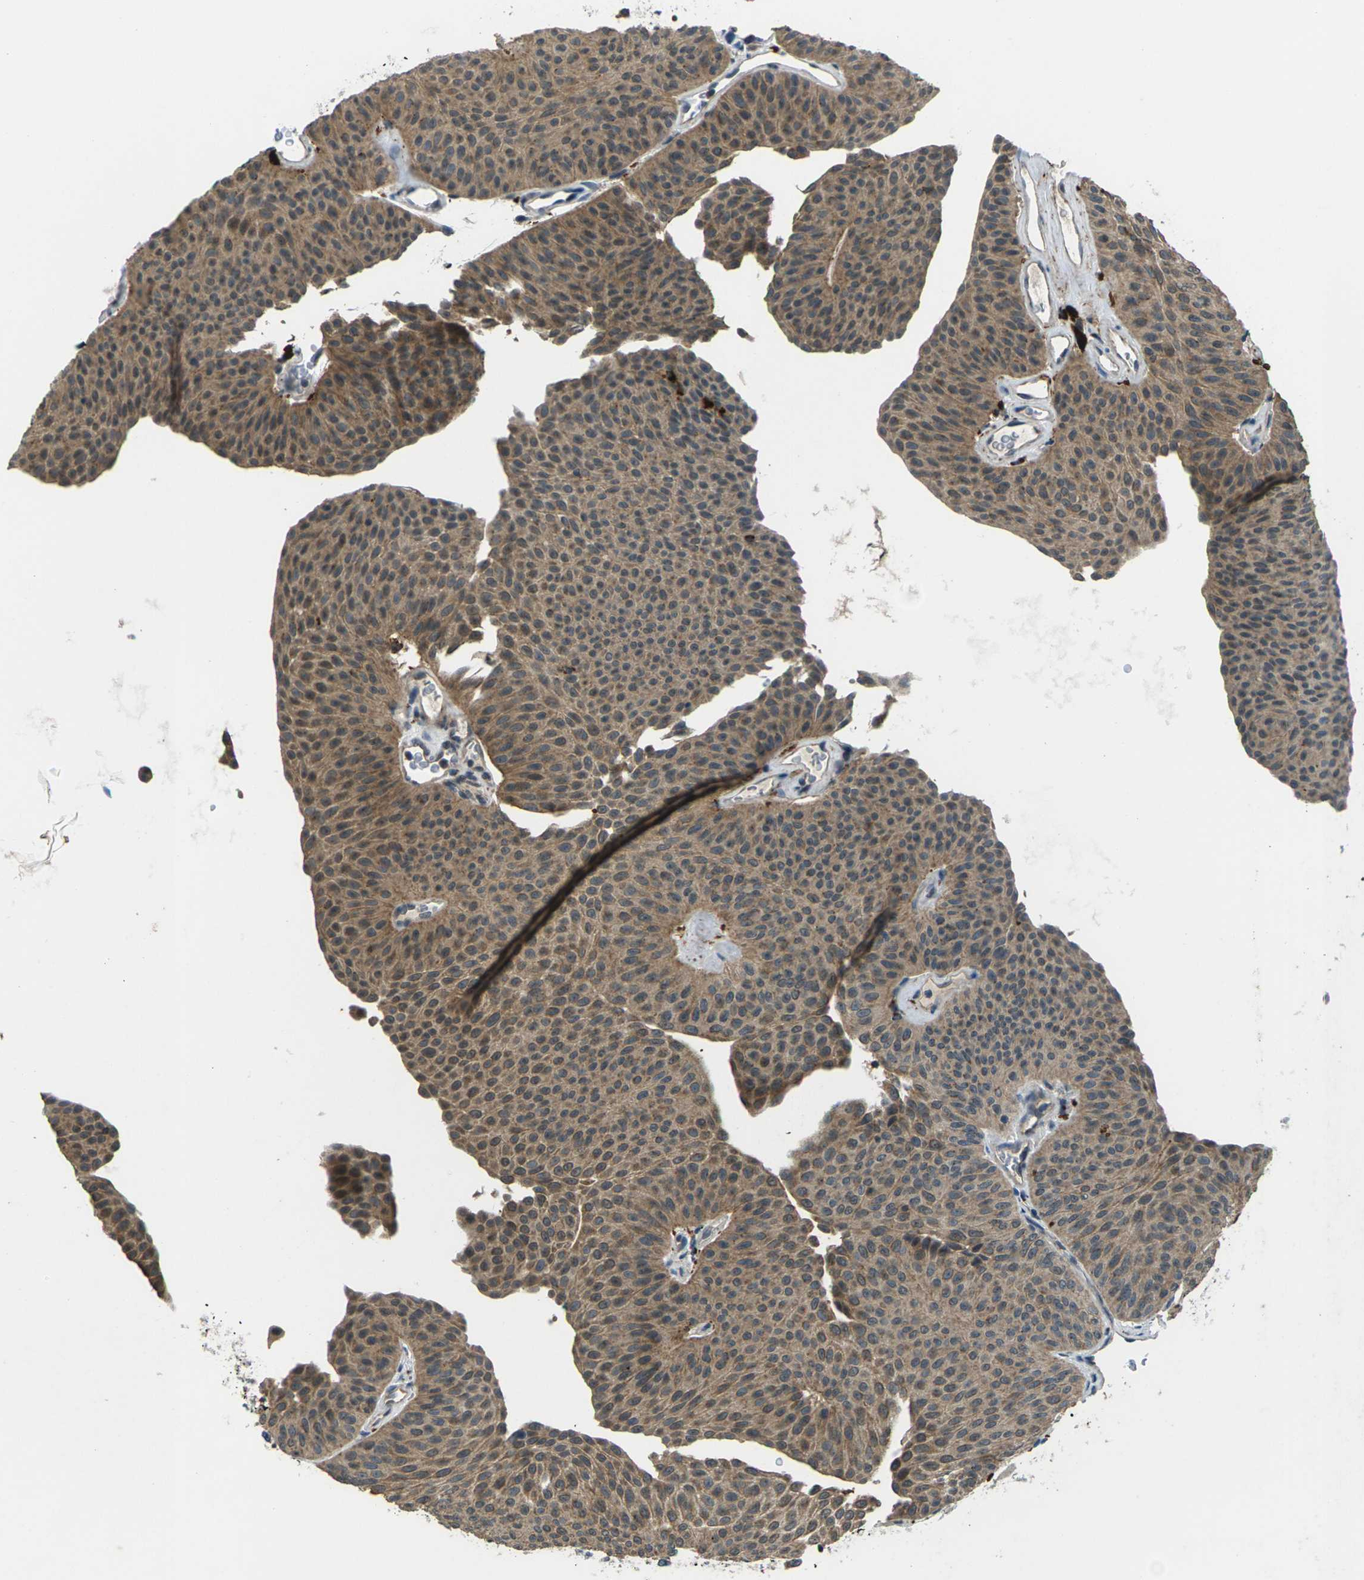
{"staining": {"intensity": "moderate", "quantity": ">75%", "location": "cytoplasmic/membranous"}, "tissue": "urothelial cancer", "cell_type": "Tumor cells", "image_type": "cancer", "snomed": [{"axis": "morphology", "description": "Urothelial carcinoma, Low grade"}, {"axis": "topography", "description": "Urinary bladder"}], "caption": "Urothelial cancer stained with a protein marker demonstrates moderate staining in tumor cells.", "gene": "SLC31A2", "patient": {"sex": "female", "age": 60}}